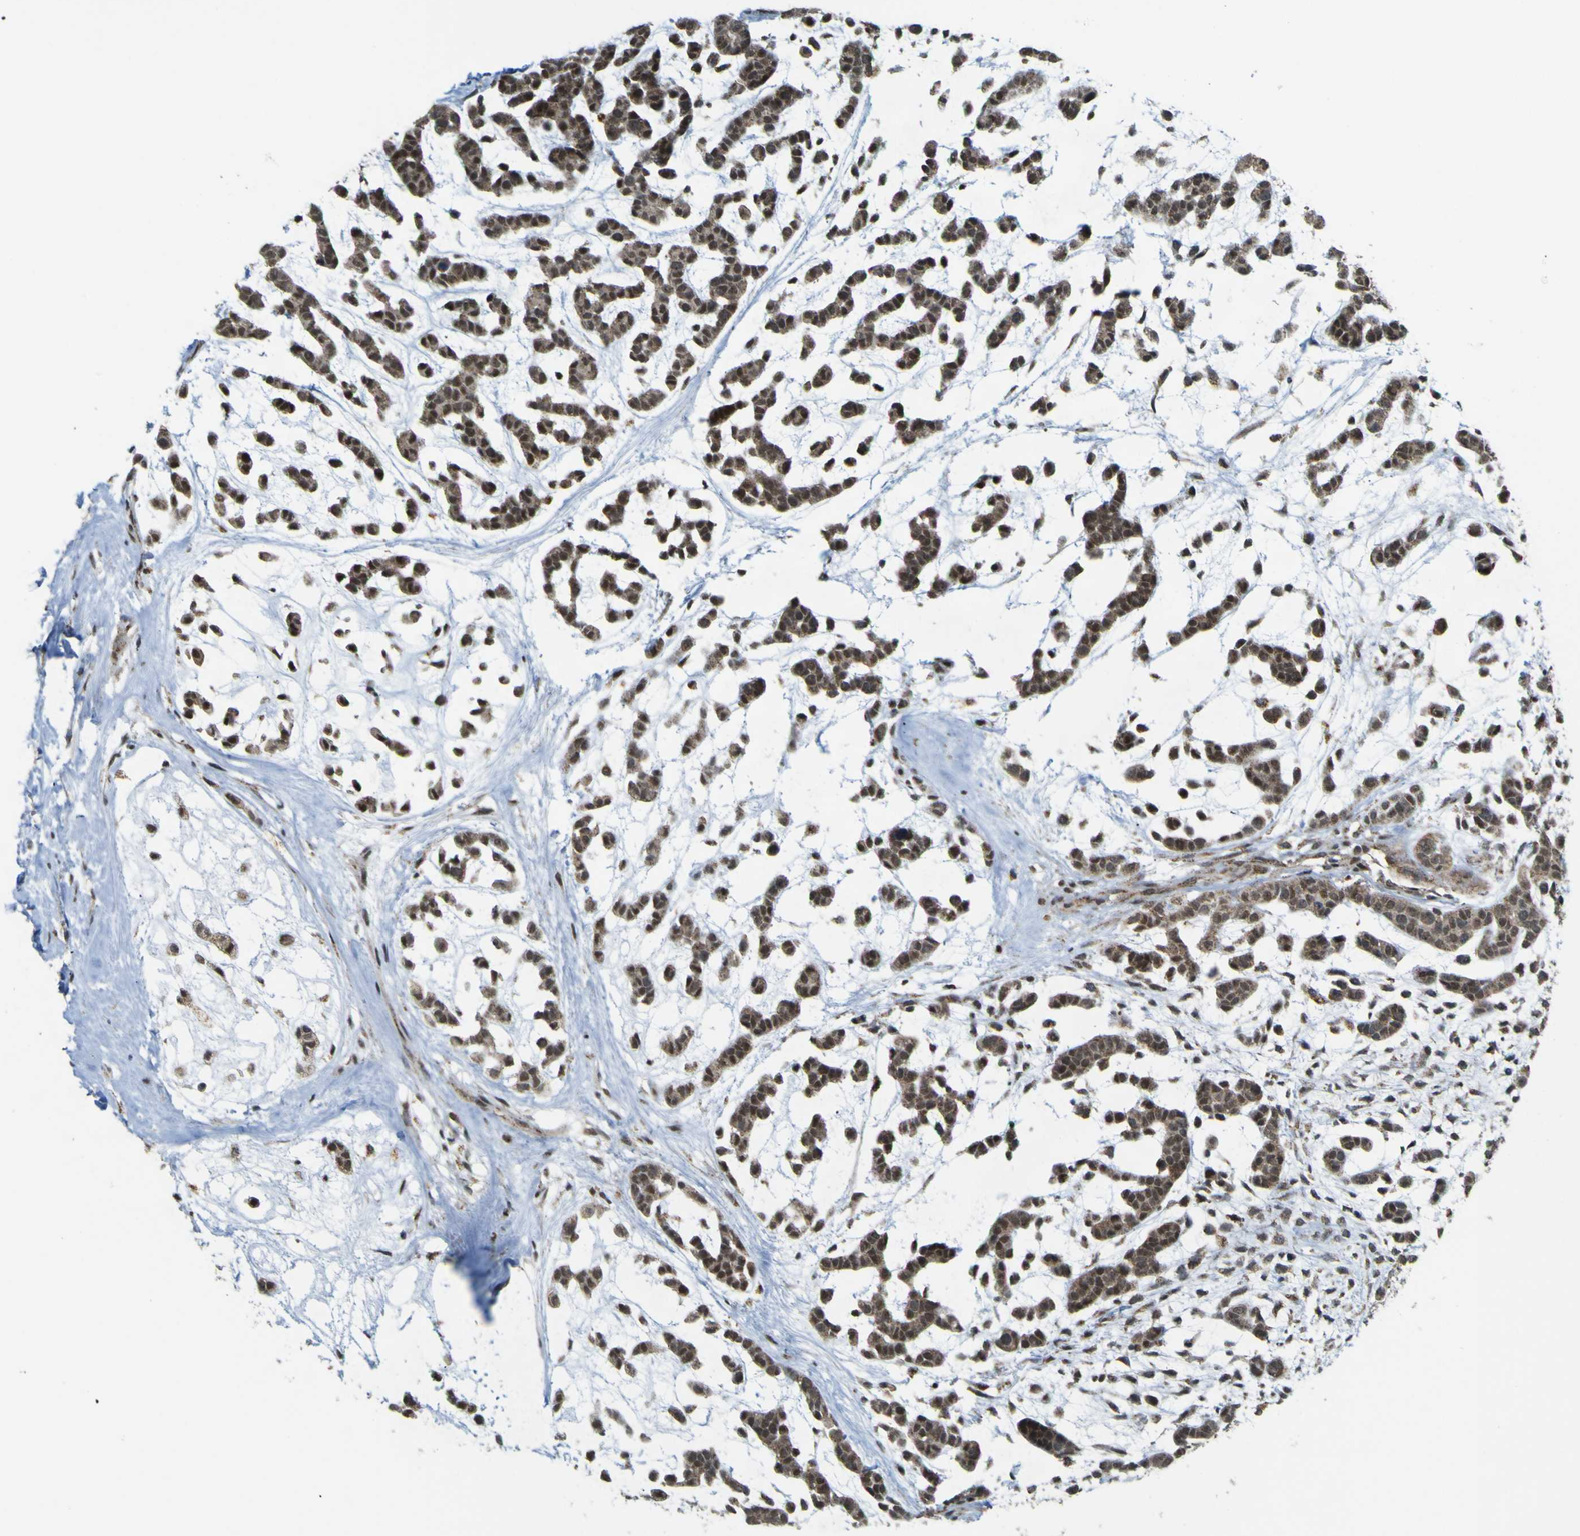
{"staining": {"intensity": "moderate", "quantity": ">75%", "location": "cytoplasmic/membranous,nuclear"}, "tissue": "head and neck cancer", "cell_type": "Tumor cells", "image_type": "cancer", "snomed": [{"axis": "morphology", "description": "Adenocarcinoma, NOS"}, {"axis": "morphology", "description": "Adenoma, NOS"}, {"axis": "topography", "description": "Head-Neck"}], "caption": "About >75% of tumor cells in human head and neck adenocarcinoma display moderate cytoplasmic/membranous and nuclear protein staining as visualized by brown immunohistochemical staining.", "gene": "ACBD5", "patient": {"sex": "female", "age": 55}}